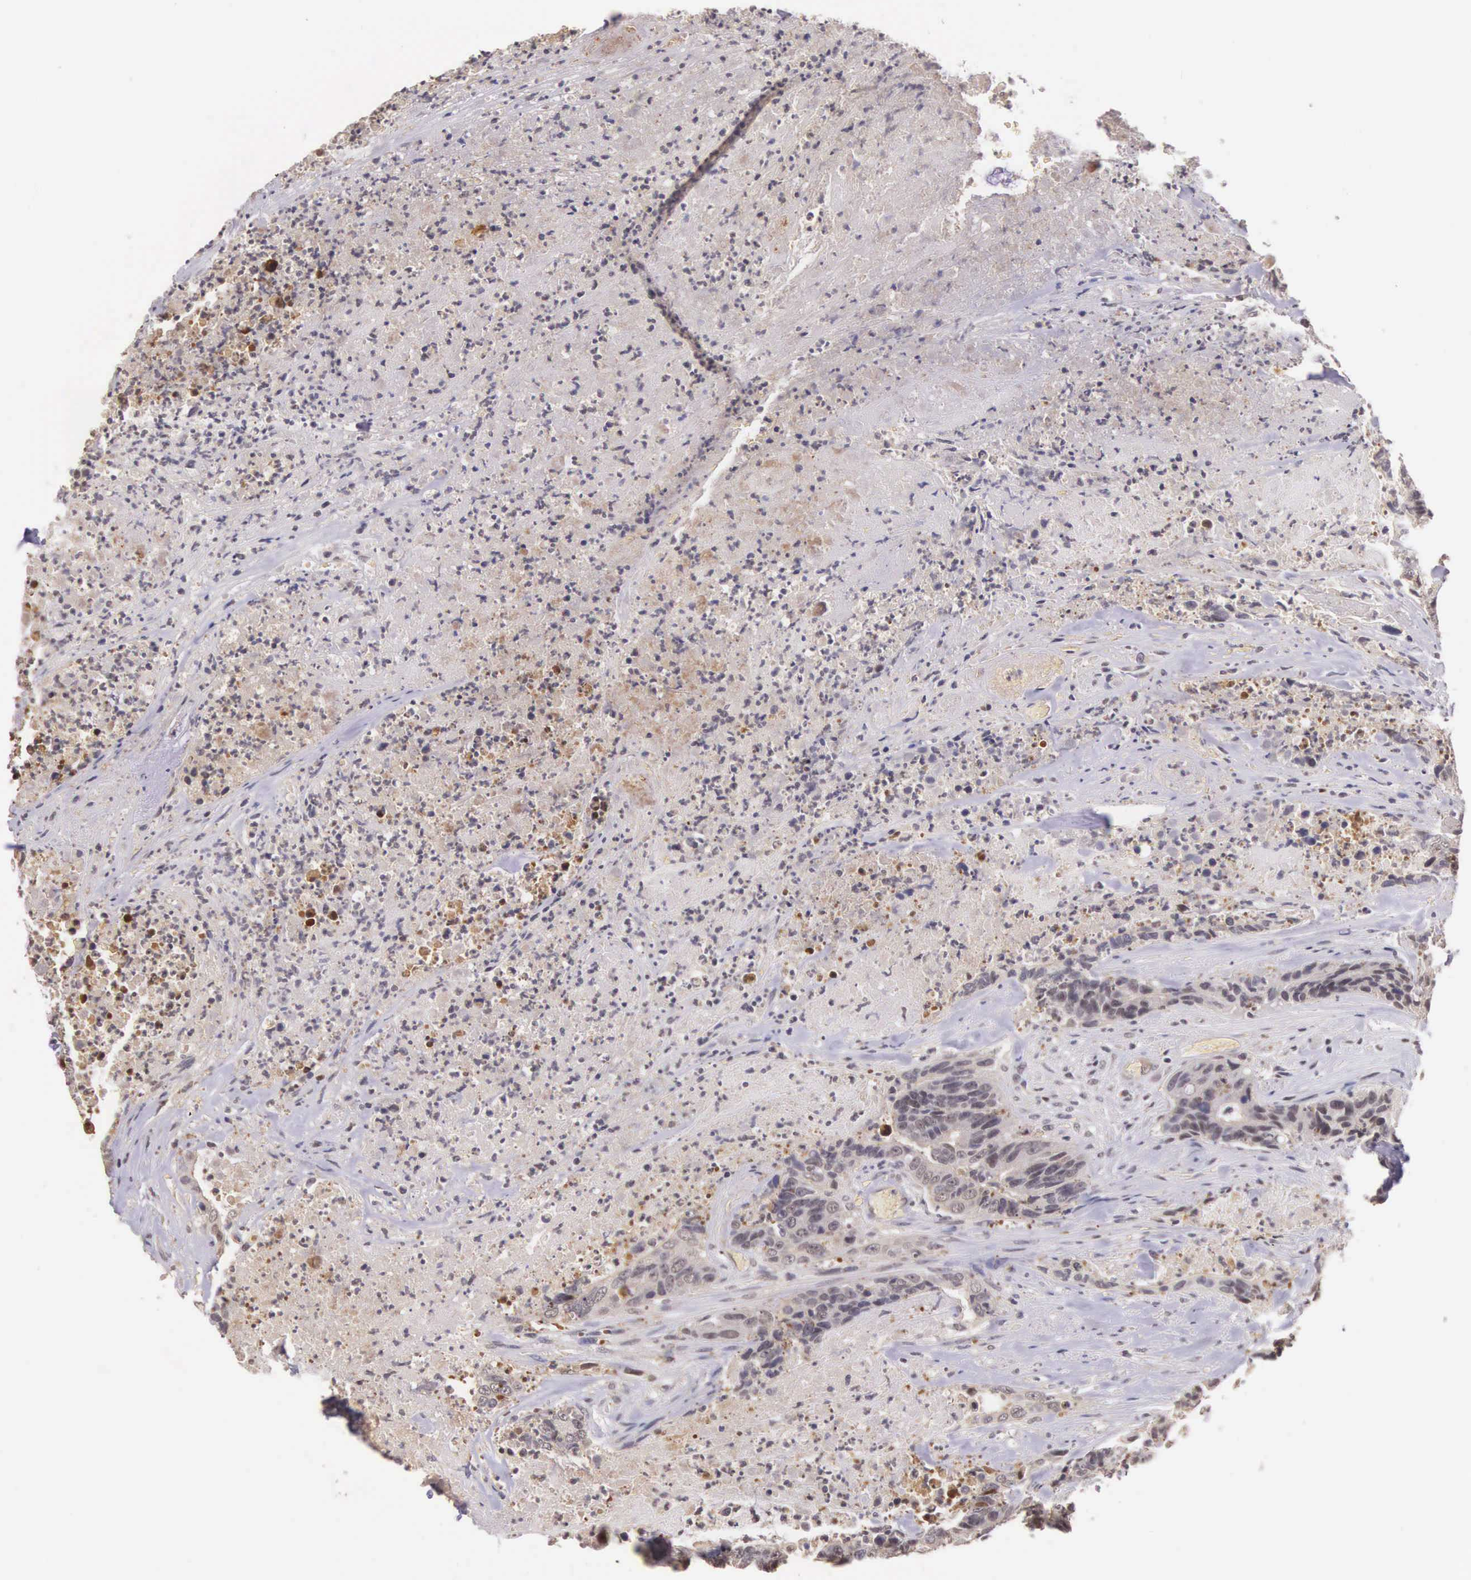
{"staining": {"intensity": "moderate", "quantity": ">75%", "location": "cytoplasmic/membranous"}, "tissue": "colorectal cancer", "cell_type": "Tumor cells", "image_type": "cancer", "snomed": [{"axis": "morphology", "description": "Adenocarcinoma, NOS"}, {"axis": "topography", "description": "Rectum"}], "caption": "Human adenocarcinoma (colorectal) stained with a brown dye exhibits moderate cytoplasmic/membranous positive expression in about >75% of tumor cells.", "gene": "VASH1", "patient": {"sex": "female", "age": 65}}